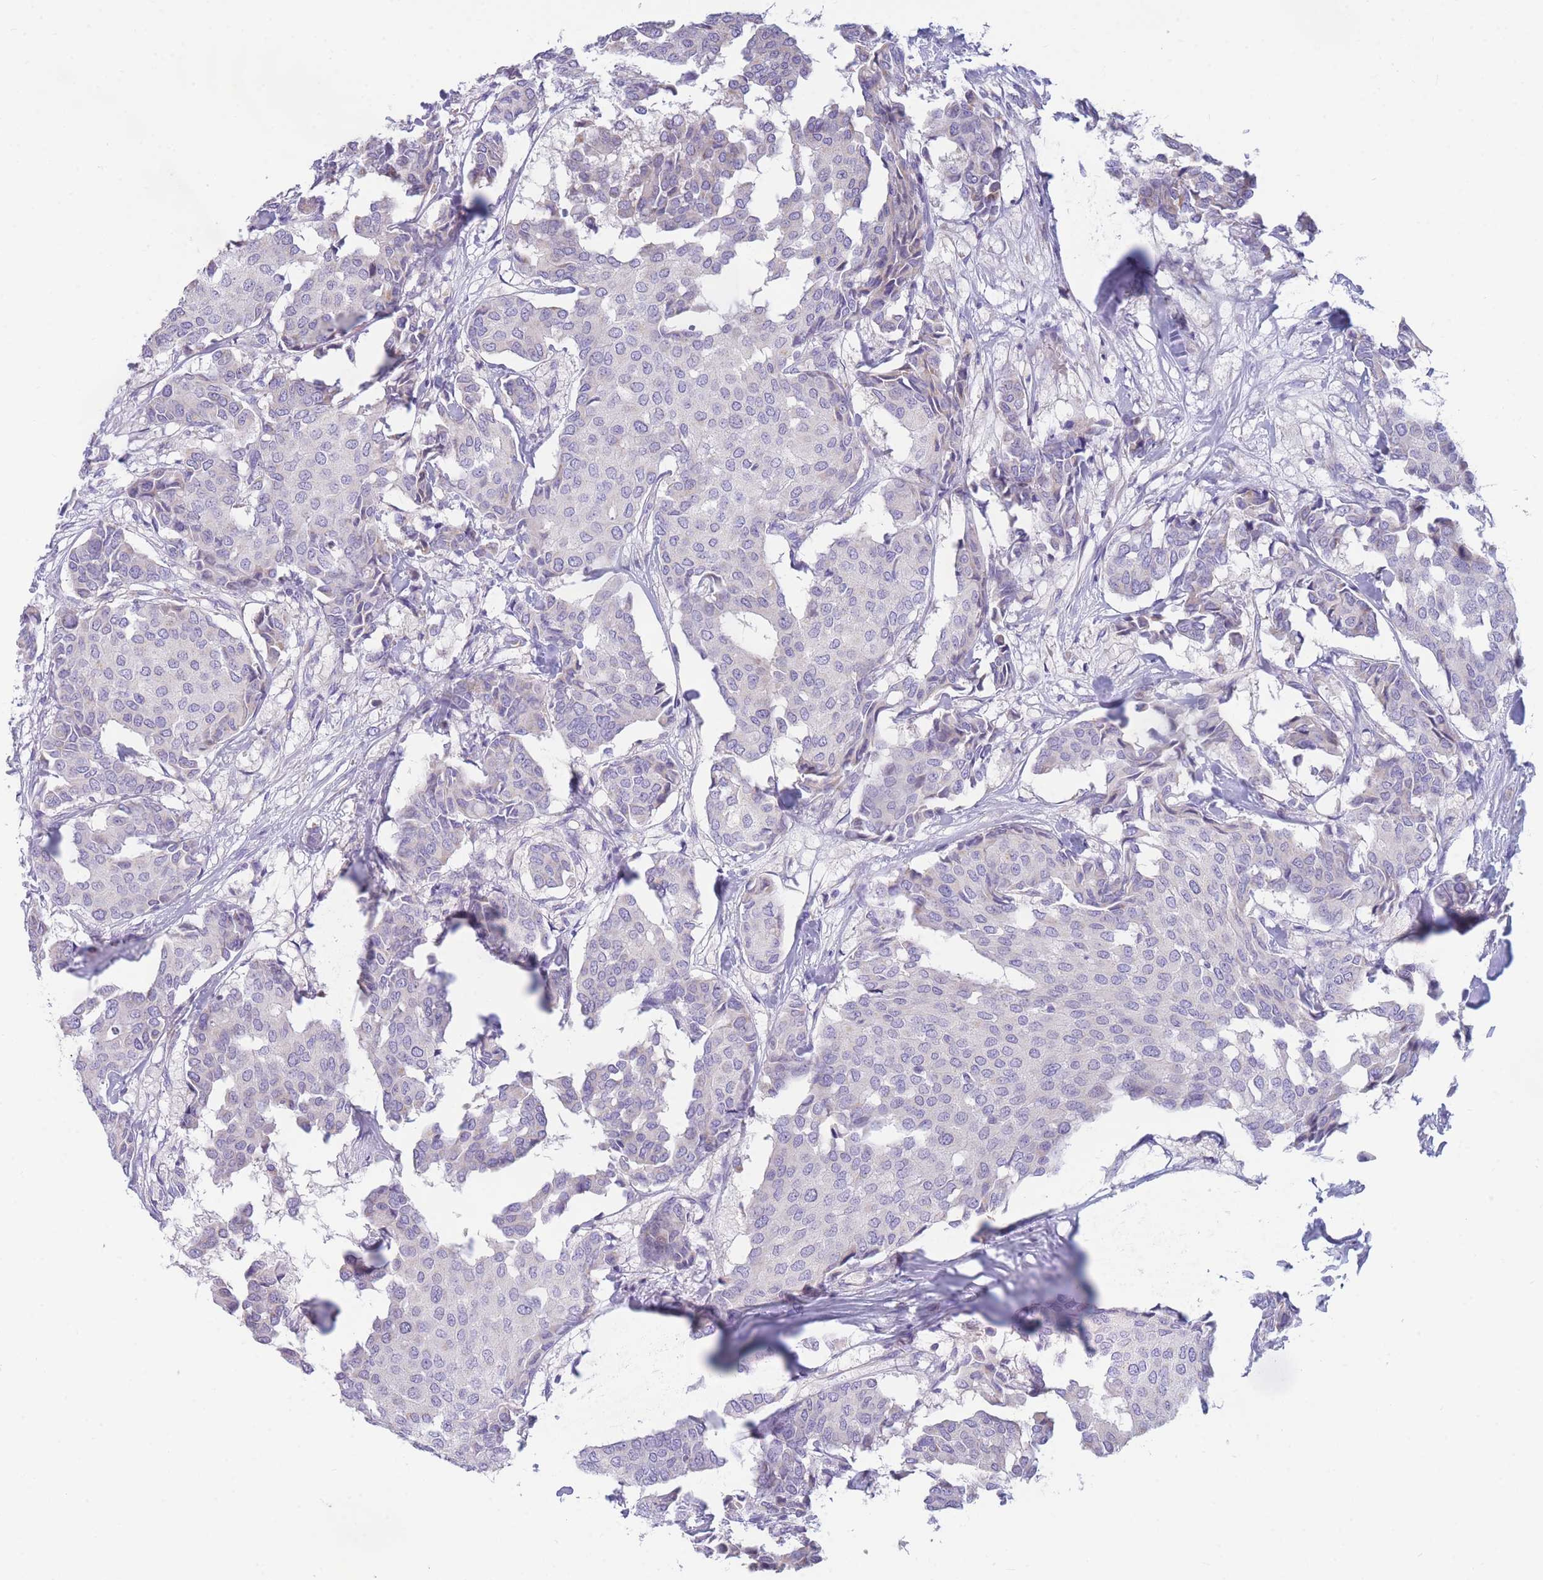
{"staining": {"intensity": "negative", "quantity": "none", "location": "none"}, "tissue": "breast cancer", "cell_type": "Tumor cells", "image_type": "cancer", "snomed": [{"axis": "morphology", "description": "Duct carcinoma"}, {"axis": "topography", "description": "Breast"}], "caption": "DAB immunohistochemical staining of human breast cancer shows no significant expression in tumor cells. The staining was performed using DAB (3,3'-diaminobenzidine) to visualize the protein expression in brown, while the nuclei were stained in blue with hematoxylin (Magnification: 20x).", "gene": "DHRS11", "patient": {"sex": "female", "age": 75}}